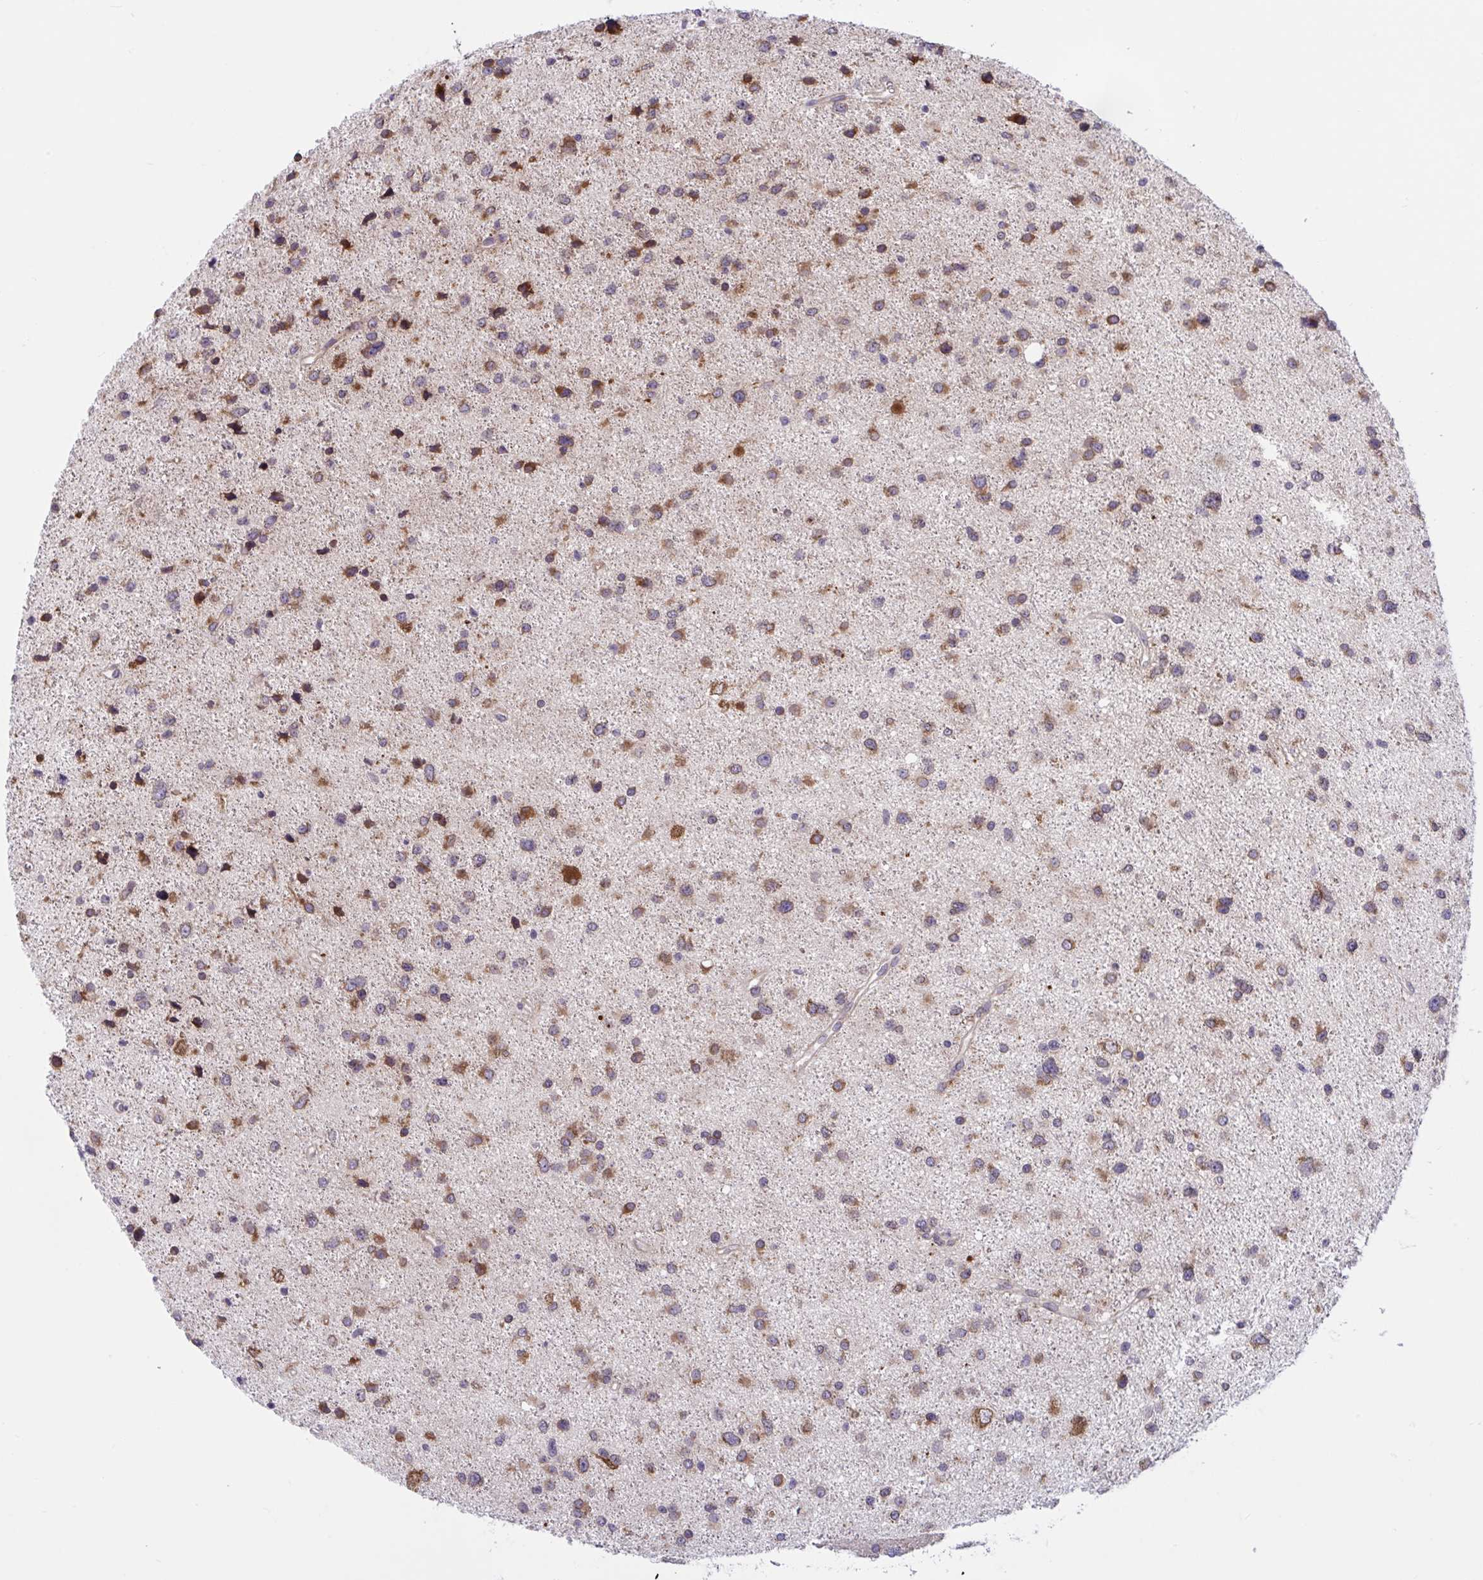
{"staining": {"intensity": "moderate", "quantity": ">75%", "location": "cytoplasmic/membranous"}, "tissue": "glioma", "cell_type": "Tumor cells", "image_type": "cancer", "snomed": [{"axis": "morphology", "description": "Glioma, malignant, Low grade"}, {"axis": "topography", "description": "Brain"}], "caption": "This is an image of immunohistochemistry (IHC) staining of malignant glioma (low-grade), which shows moderate positivity in the cytoplasmic/membranous of tumor cells.", "gene": "CAMLG", "patient": {"sex": "female", "age": 55}}